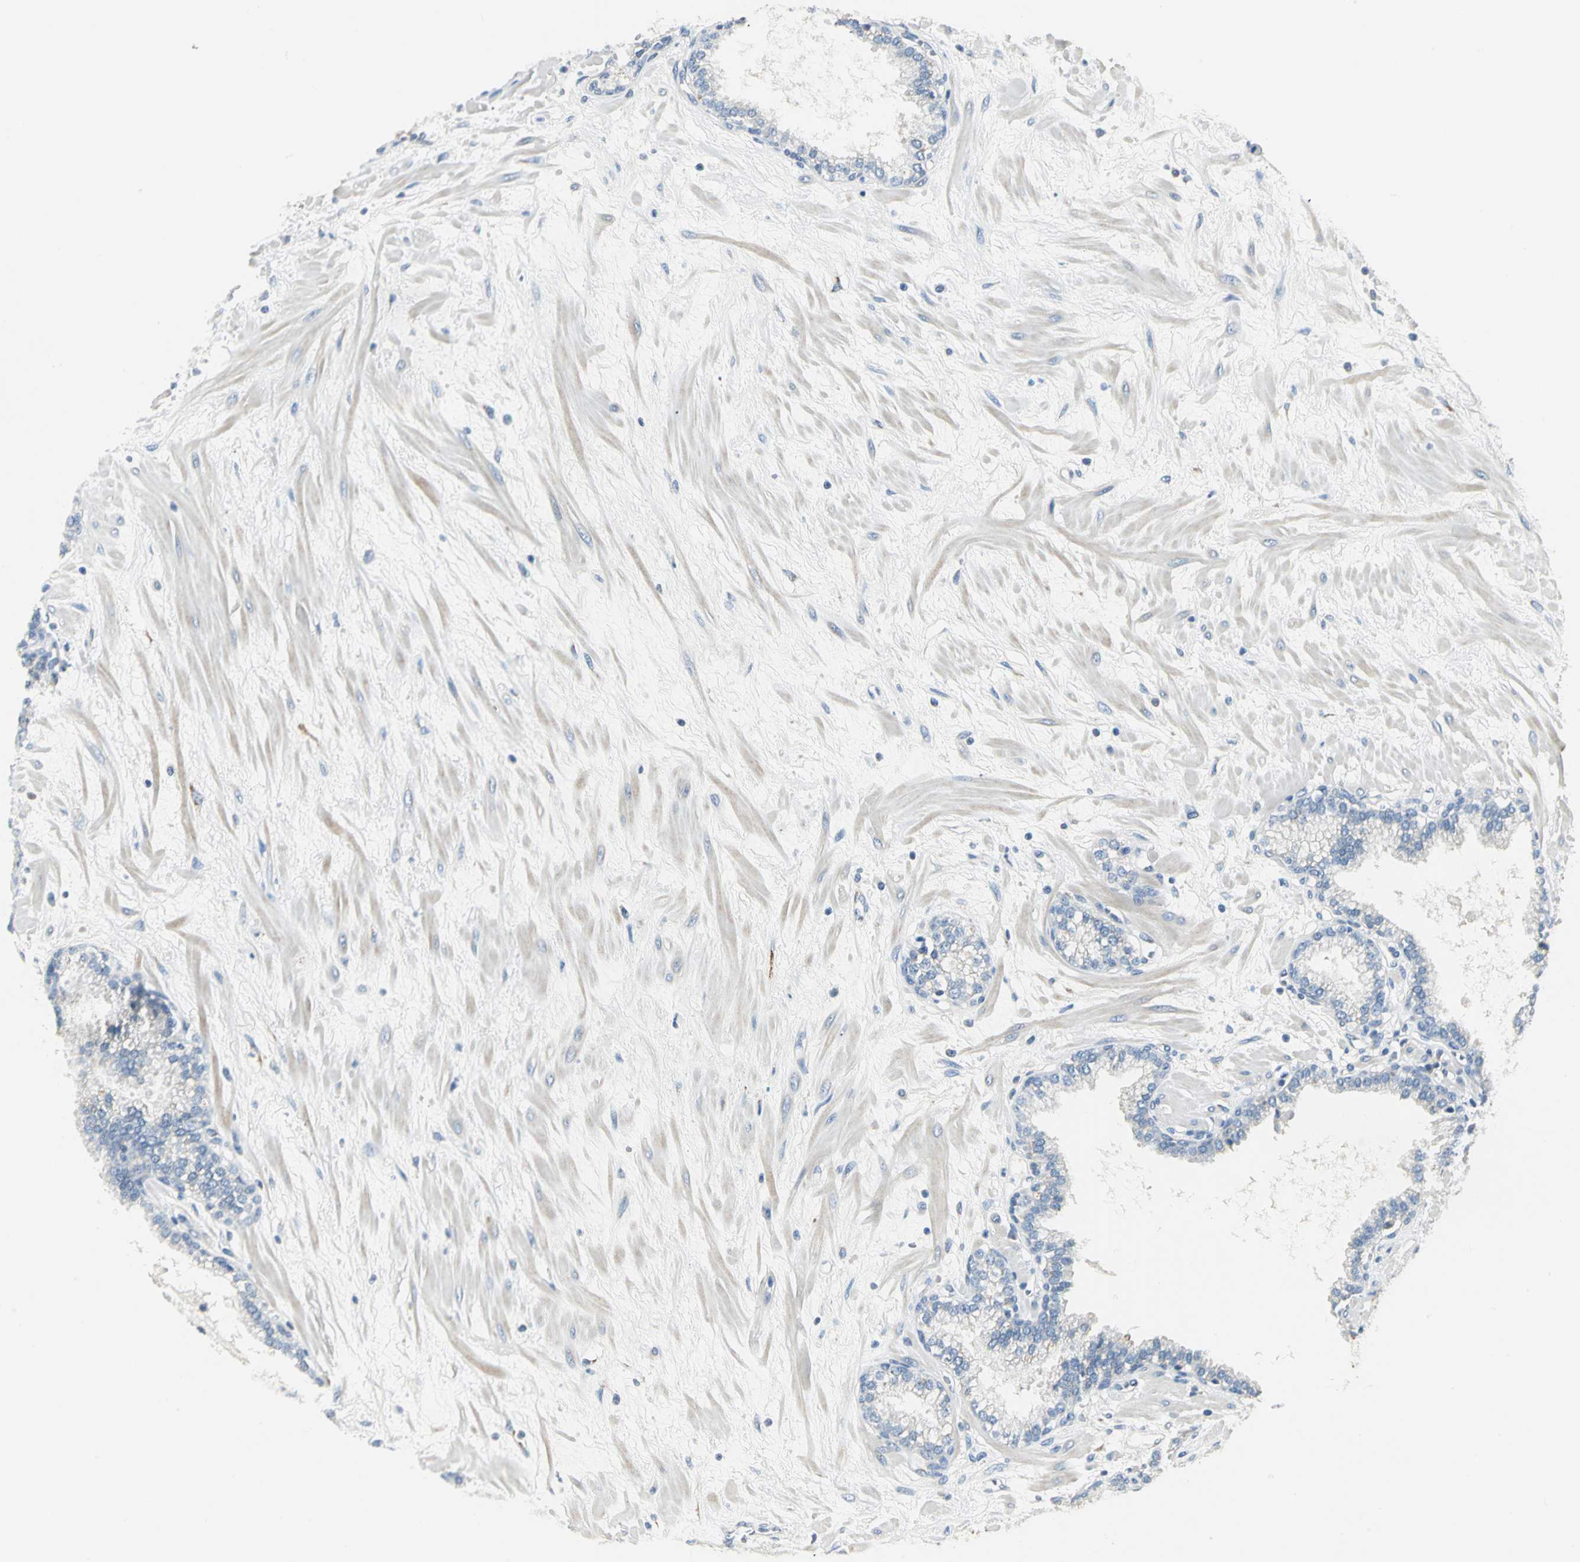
{"staining": {"intensity": "negative", "quantity": "none", "location": "none"}, "tissue": "prostate", "cell_type": "Glandular cells", "image_type": "normal", "snomed": [{"axis": "morphology", "description": "Normal tissue, NOS"}, {"axis": "topography", "description": "Prostate"}], "caption": "Immunohistochemistry (IHC) photomicrograph of benign prostate: prostate stained with DAB (3,3'-diaminobenzidine) demonstrates no significant protein expression in glandular cells.", "gene": "B3GNT2", "patient": {"sex": "male", "age": 64}}